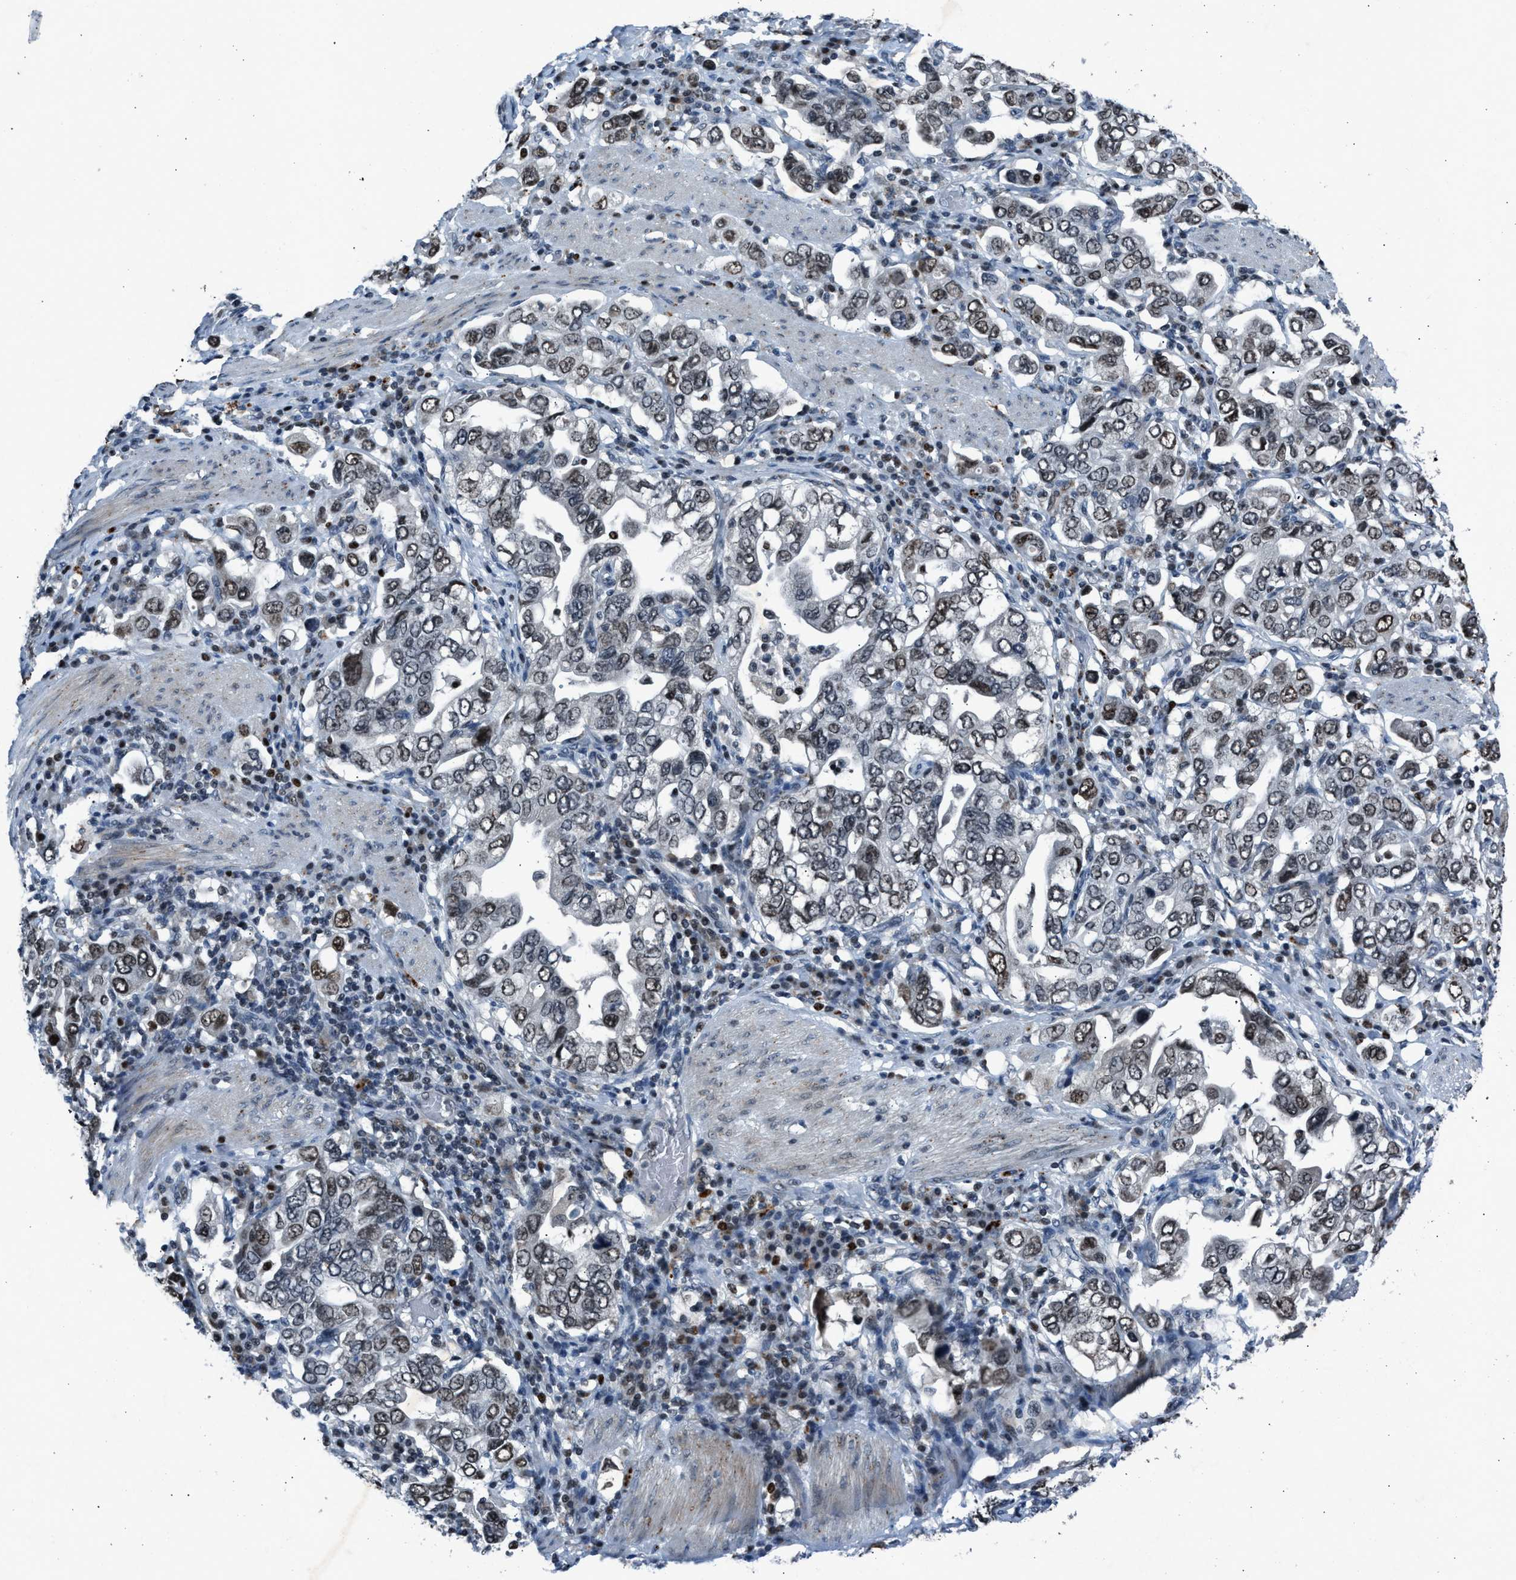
{"staining": {"intensity": "moderate", "quantity": ">75%", "location": "nuclear"}, "tissue": "stomach cancer", "cell_type": "Tumor cells", "image_type": "cancer", "snomed": [{"axis": "morphology", "description": "Adenocarcinoma, NOS"}, {"axis": "topography", "description": "Stomach, upper"}], "caption": "This micrograph shows immunohistochemistry staining of adenocarcinoma (stomach), with medium moderate nuclear positivity in about >75% of tumor cells.", "gene": "ADCY1", "patient": {"sex": "male", "age": 62}}